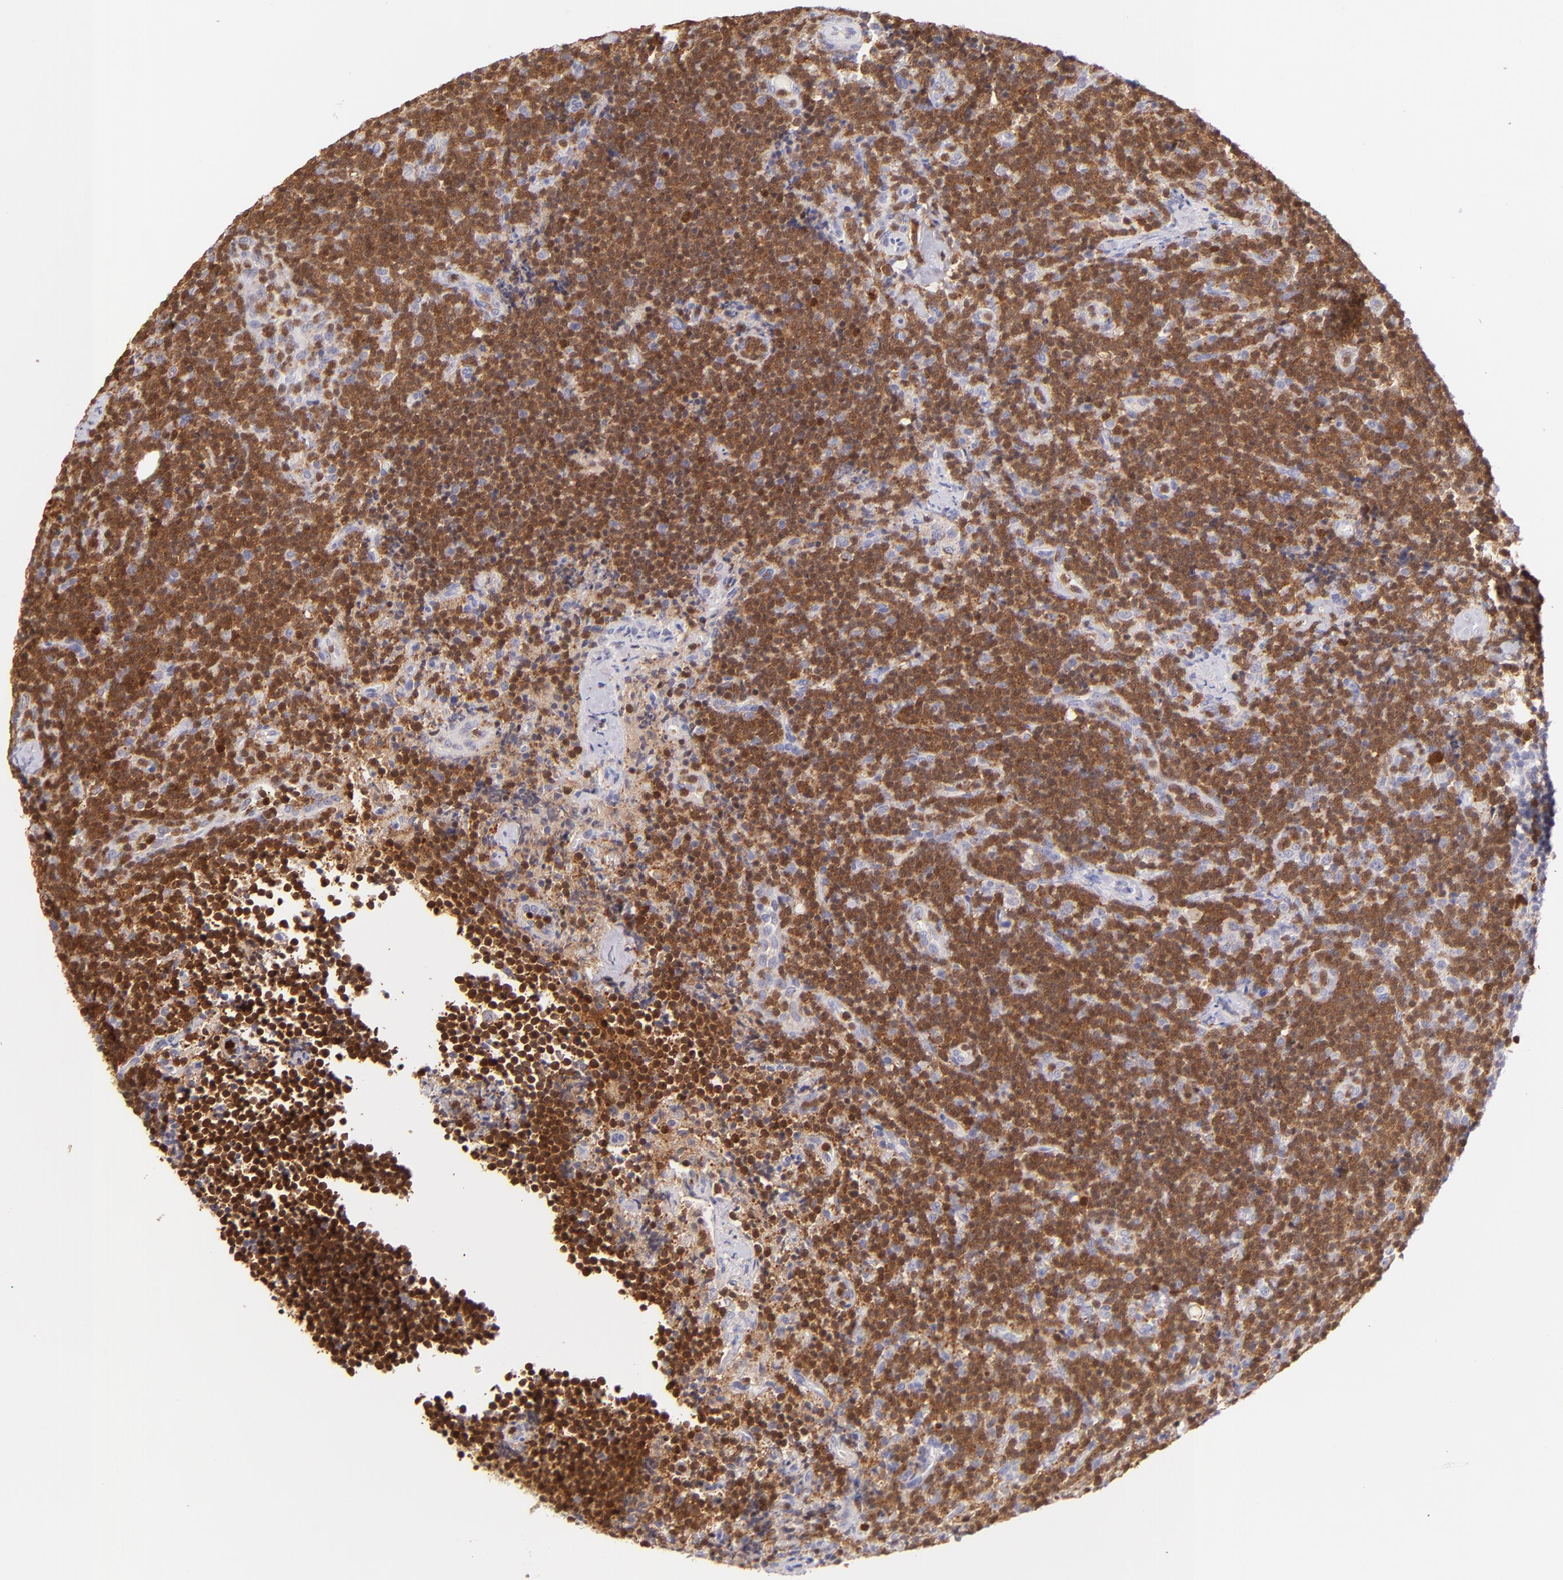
{"staining": {"intensity": "strong", "quantity": ">75%", "location": "cytoplasmic/membranous"}, "tissue": "lymphoma", "cell_type": "Tumor cells", "image_type": "cancer", "snomed": [{"axis": "morphology", "description": "Malignant lymphoma, non-Hodgkin's type, High grade"}, {"axis": "topography", "description": "Lymph node"}], "caption": "Immunohistochemical staining of lymphoma shows high levels of strong cytoplasmic/membranous expression in approximately >75% of tumor cells.", "gene": "ZAP70", "patient": {"sex": "female", "age": 58}}